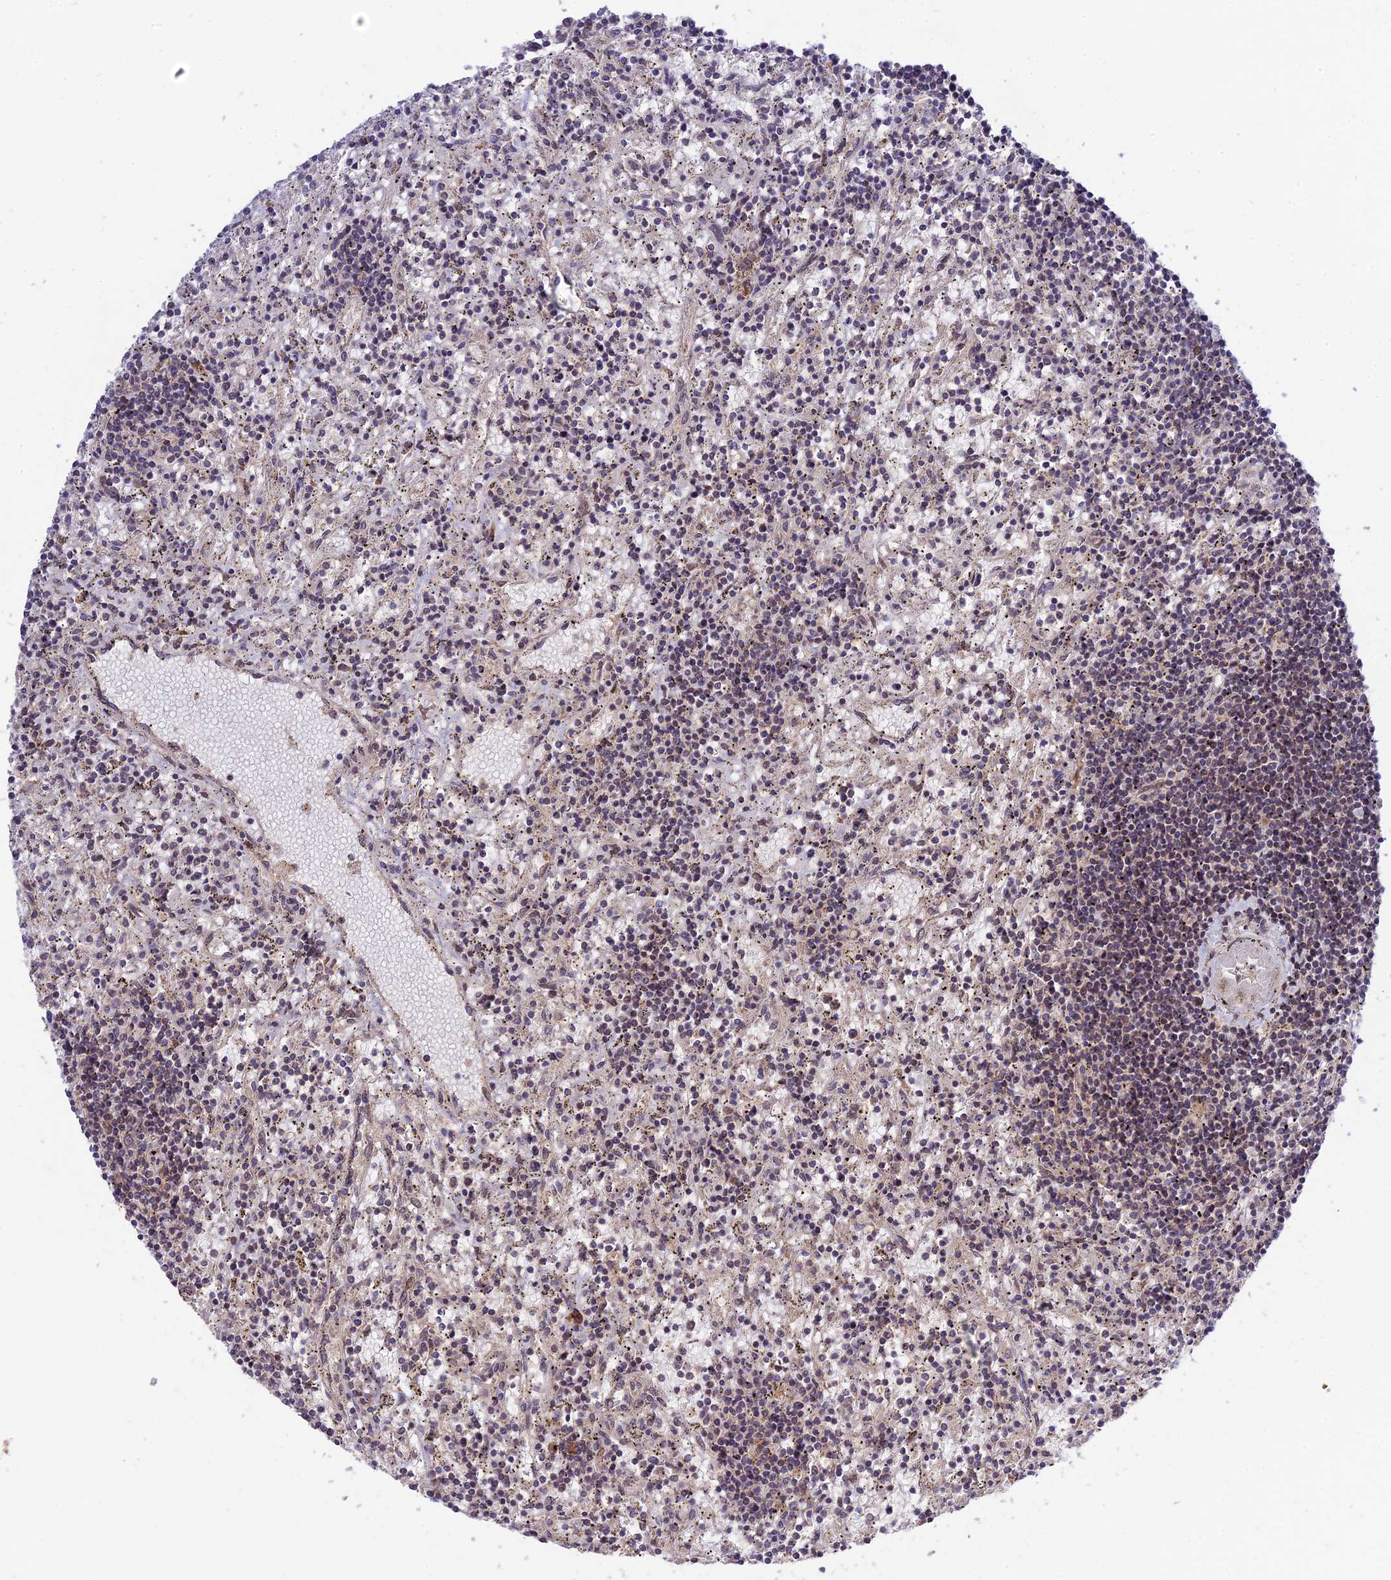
{"staining": {"intensity": "negative", "quantity": "none", "location": "none"}, "tissue": "lymphoma", "cell_type": "Tumor cells", "image_type": "cancer", "snomed": [{"axis": "morphology", "description": "Malignant lymphoma, non-Hodgkin's type, Low grade"}, {"axis": "topography", "description": "Spleen"}], "caption": "Immunohistochemical staining of human lymphoma displays no significant expression in tumor cells. The staining was performed using DAB to visualize the protein expression in brown, while the nuclei were stained in blue with hematoxylin (Magnification: 20x).", "gene": "PLEKHG2", "patient": {"sex": "male", "age": 76}}